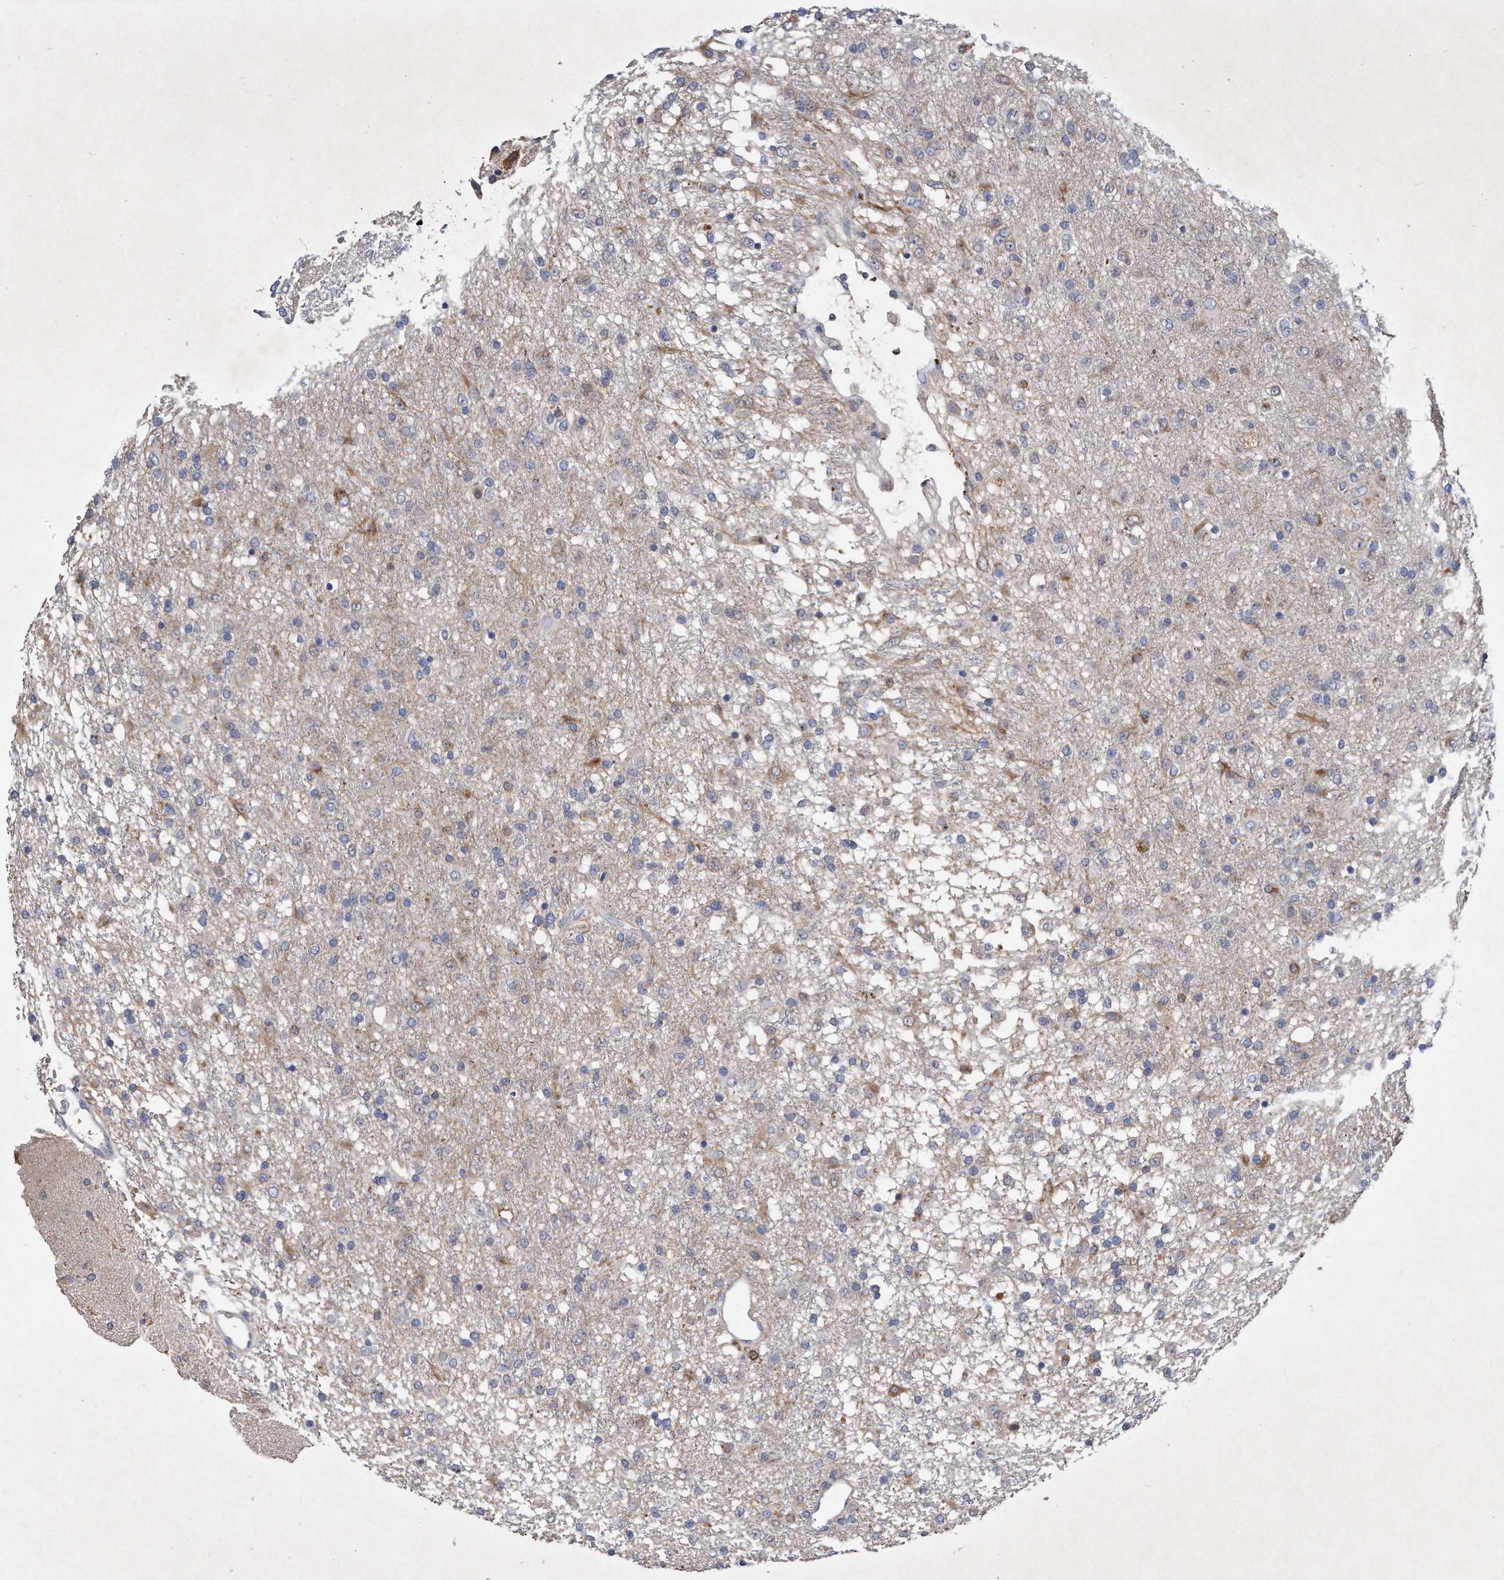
{"staining": {"intensity": "negative", "quantity": "none", "location": "none"}, "tissue": "glioma", "cell_type": "Tumor cells", "image_type": "cancer", "snomed": [{"axis": "morphology", "description": "Glioma, malignant, Low grade"}, {"axis": "topography", "description": "Brain"}], "caption": "DAB (3,3'-diaminobenzidine) immunohistochemical staining of glioma exhibits no significant staining in tumor cells.", "gene": "ASNS", "patient": {"sex": "male", "age": 65}}